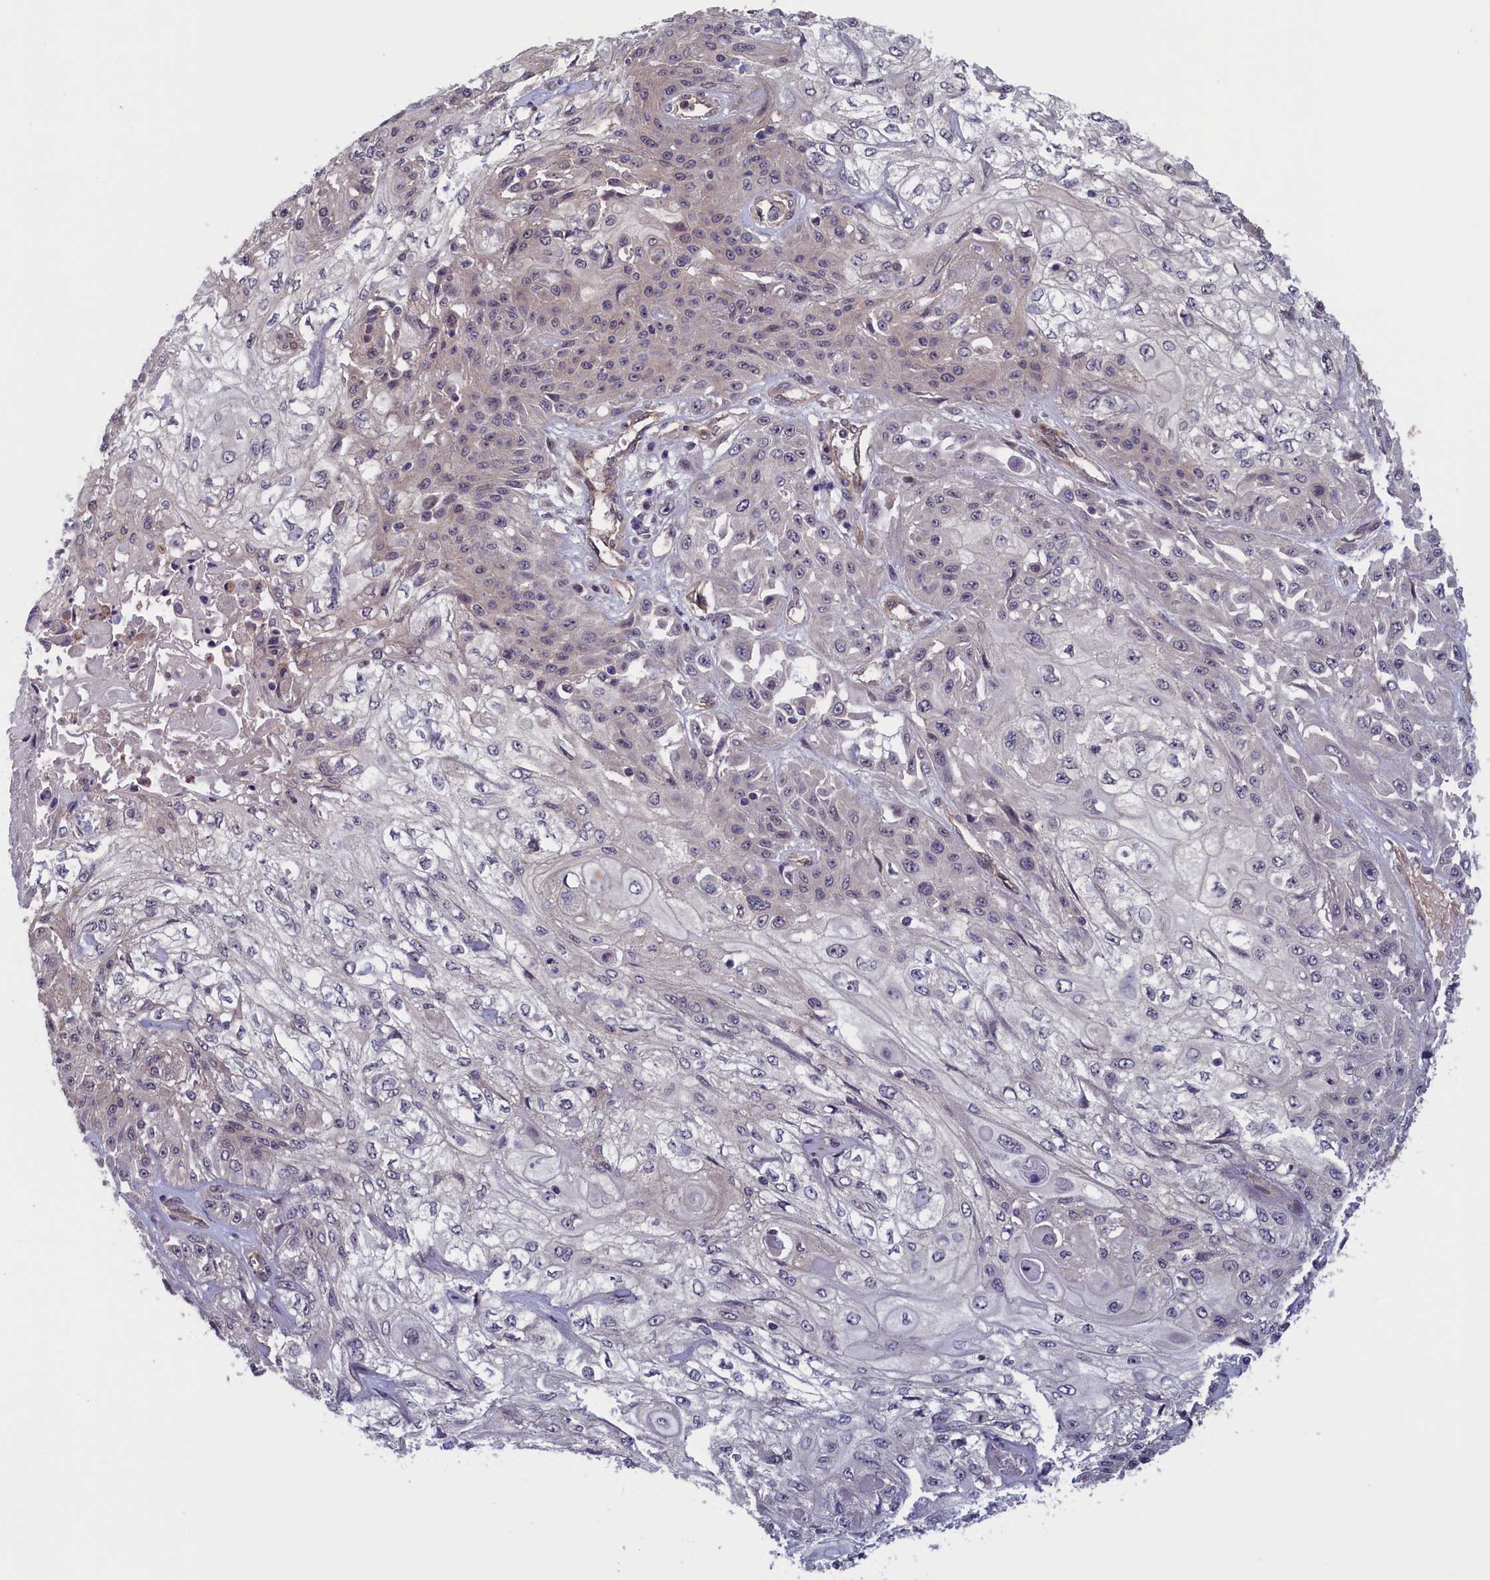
{"staining": {"intensity": "negative", "quantity": "none", "location": "none"}, "tissue": "skin cancer", "cell_type": "Tumor cells", "image_type": "cancer", "snomed": [{"axis": "morphology", "description": "Squamous cell carcinoma, NOS"}, {"axis": "morphology", "description": "Squamous cell carcinoma, metastatic, NOS"}, {"axis": "topography", "description": "Skin"}, {"axis": "topography", "description": "Lymph node"}], "caption": "Tumor cells show no significant expression in skin cancer. The staining was performed using DAB to visualize the protein expression in brown, while the nuclei were stained in blue with hematoxylin (Magnification: 20x).", "gene": "PLP2", "patient": {"sex": "male", "age": 75}}